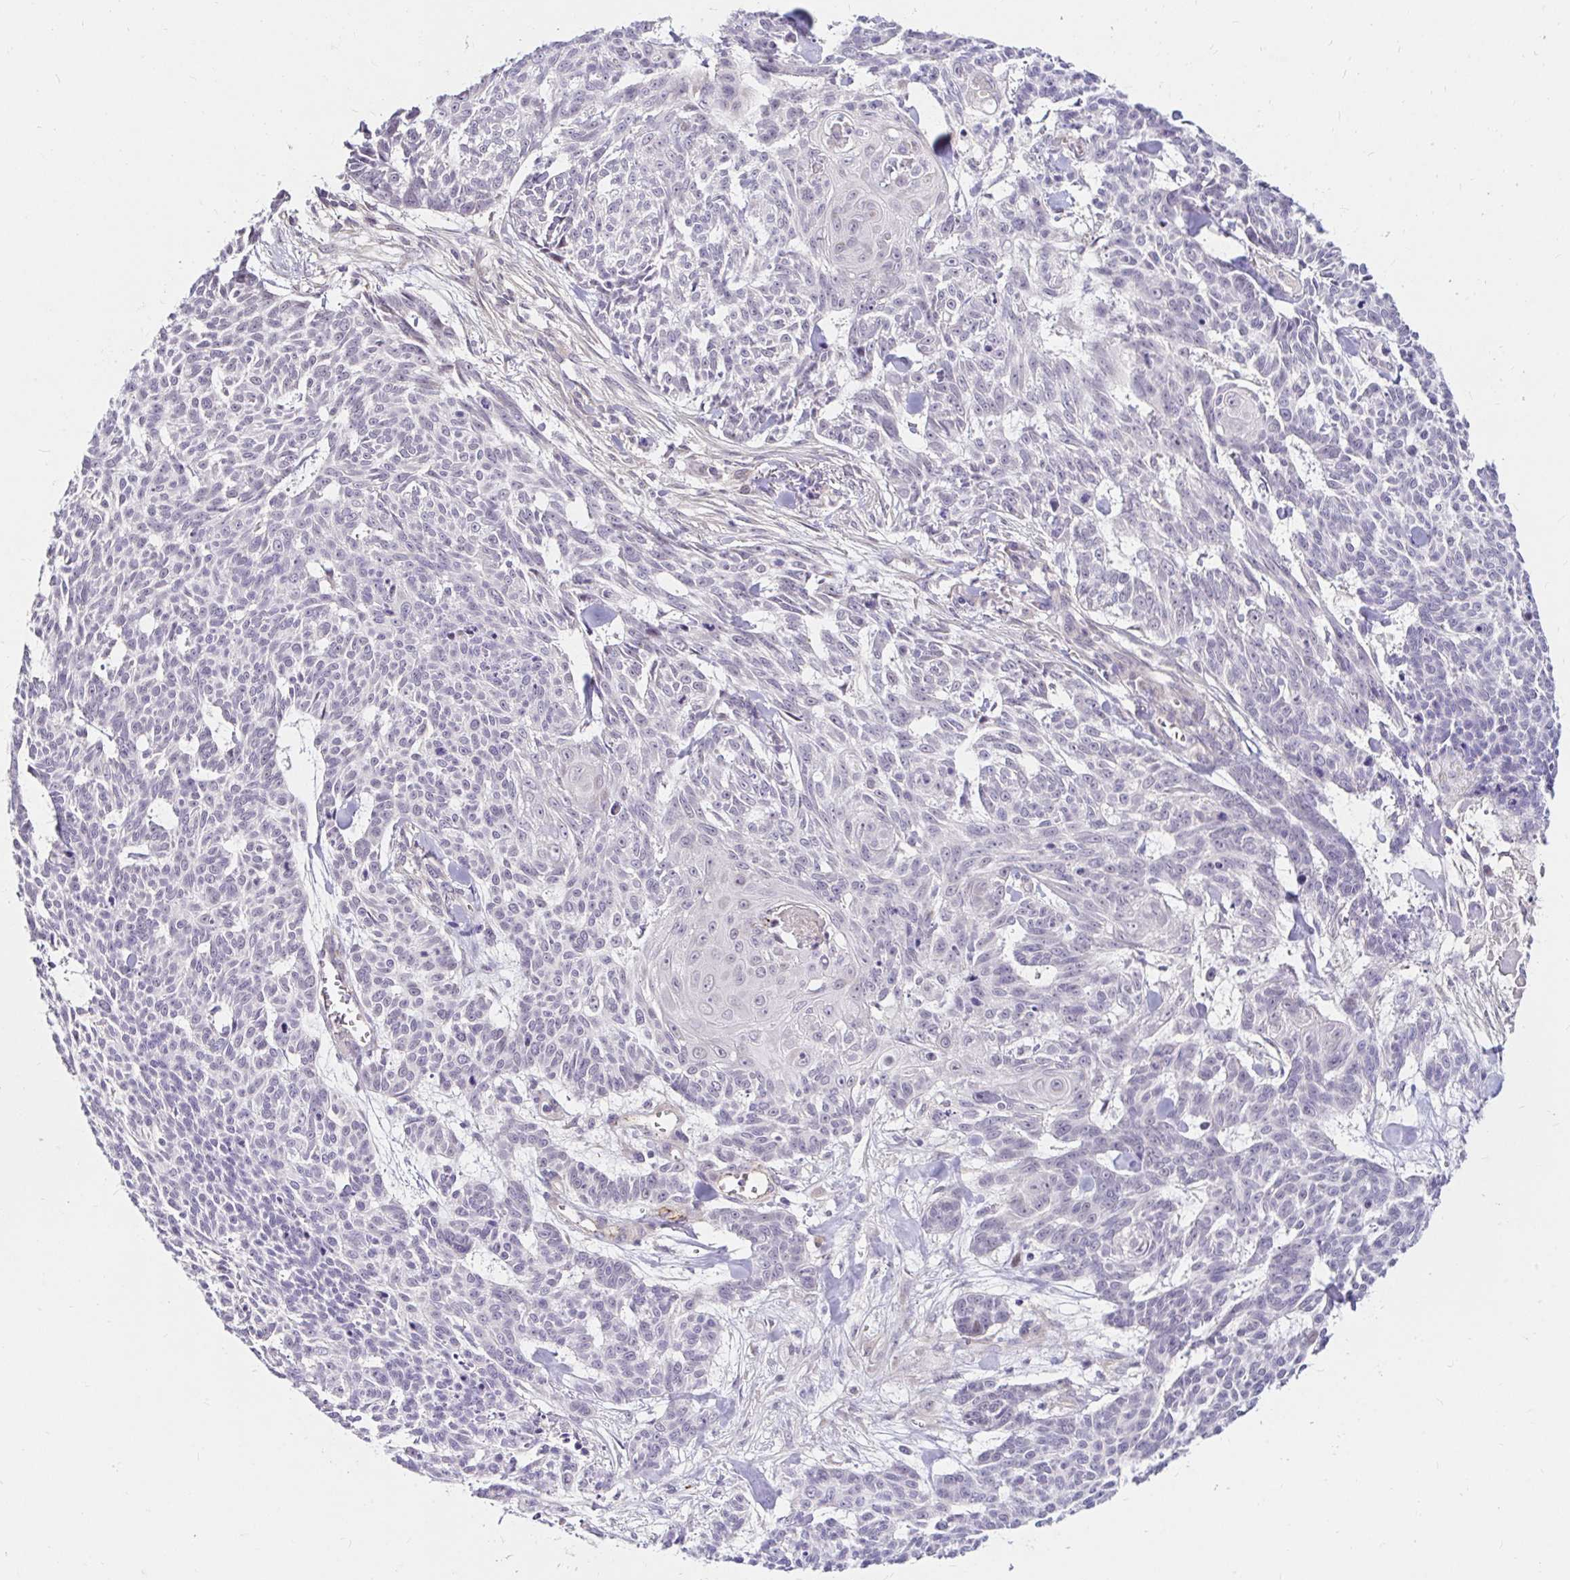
{"staining": {"intensity": "negative", "quantity": "none", "location": "none"}, "tissue": "skin cancer", "cell_type": "Tumor cells", "image_type": "cancer", "snomed": [{"axis": "morphology", "description": "Basal cell carcinoma"}, {"axis": "topography", "description": "Skin"}], "caption": "This histopathology image is of skin cancer stained with immunohistochemistry (IHC) to label a protein in brown with the nuclei are counter-stained blue. There is no expression in tumor cells.", "gene": "GUCY1A1", "patient": {"sex": "female", "age": 93}}